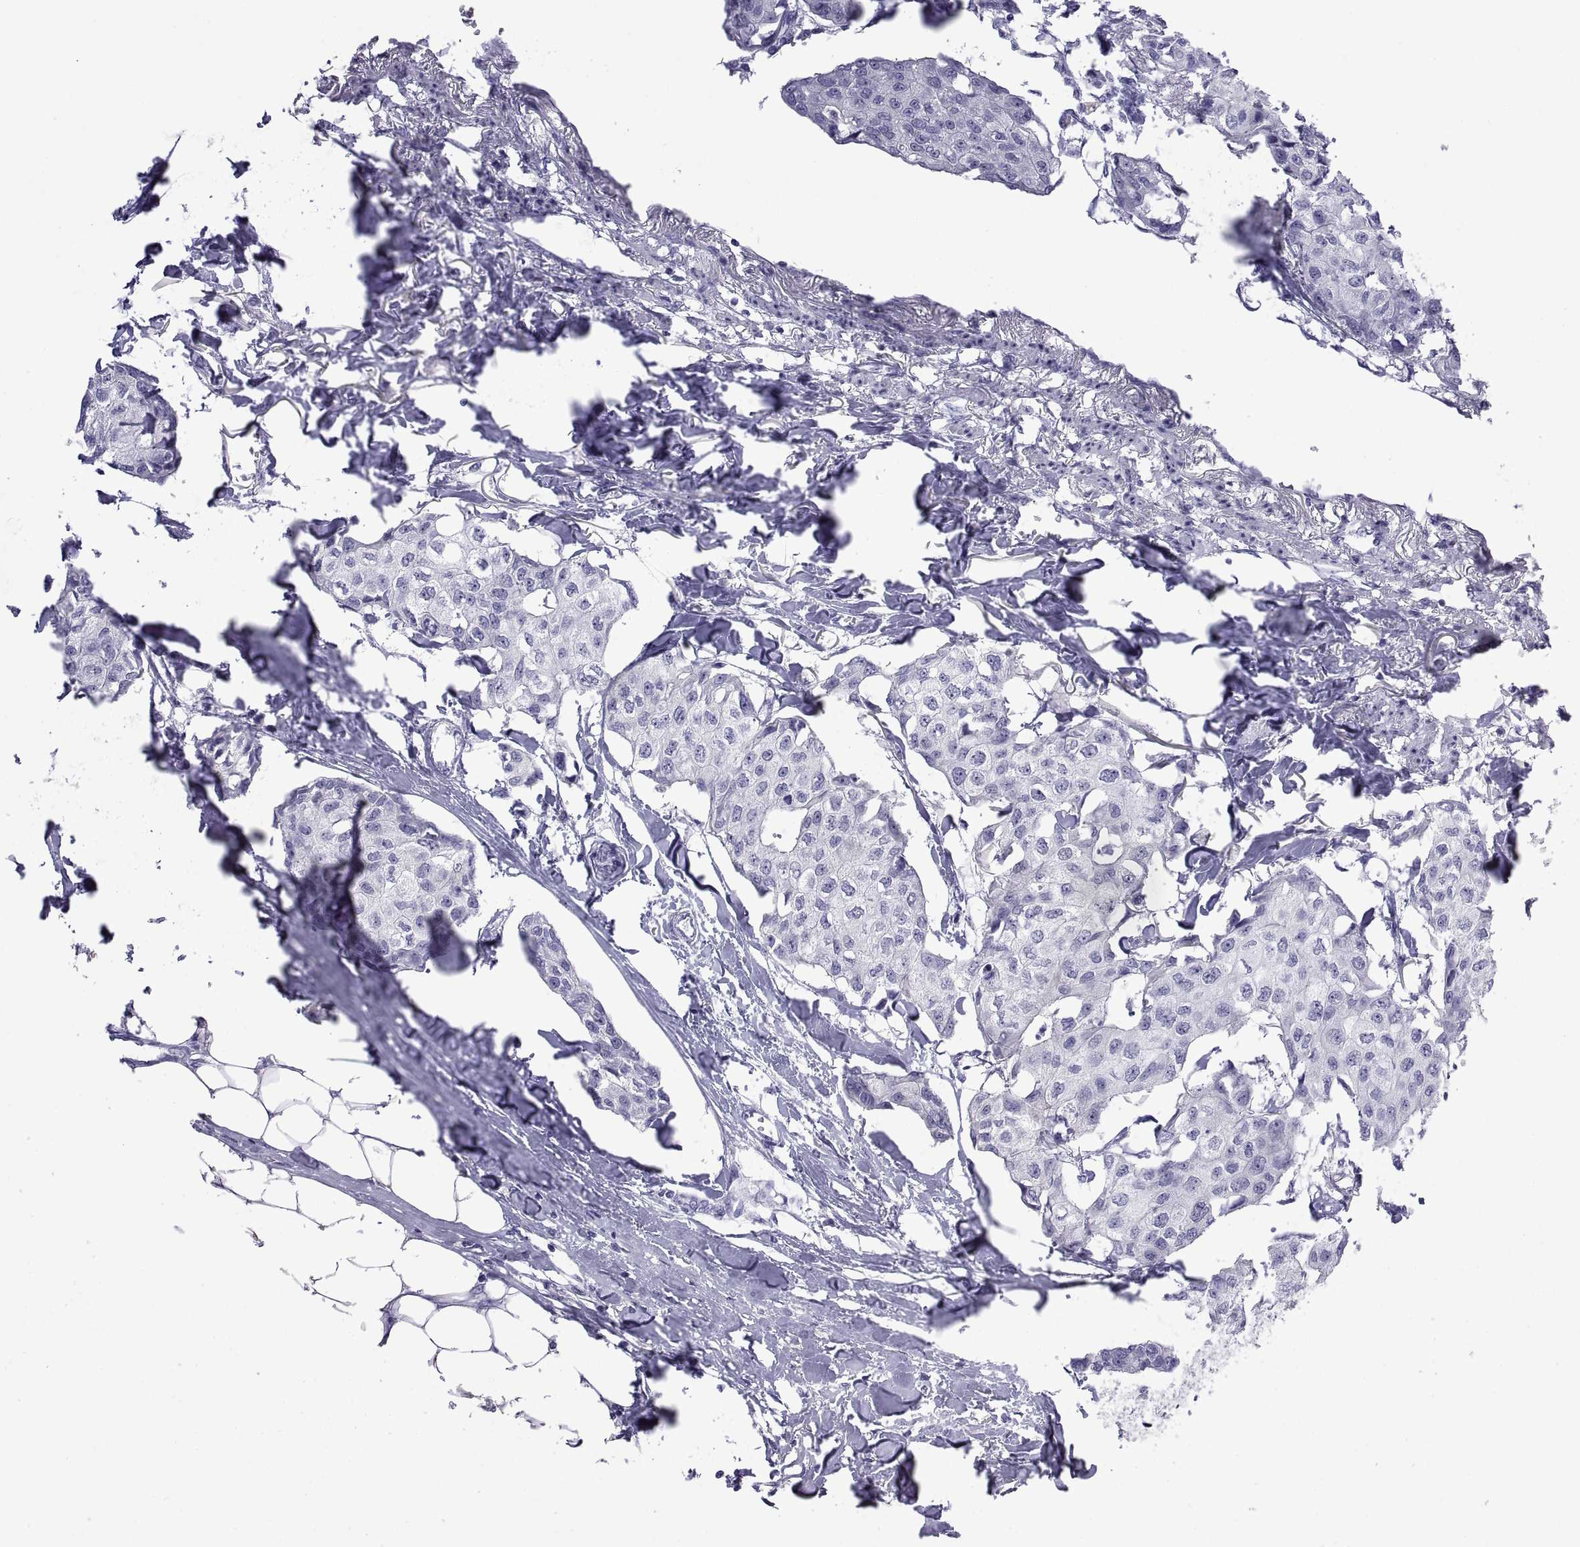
{"staining": {"intensity": "negative", "quantity": "none", "location": "none"}, "tissue": "breast cancer", "cell_type": "Tumor cells", "image_type": "cancer", "snomed": [{"axis": "morphology", "description": "Duct carcinoma"}, {"axis": "topography", "description": "Breast"}], "caption": "The IHC micrograph has no significant positivity in tumor cells of breast intraductal carcinoma tissue. Brightfield microscopy of IHC stained with DAB (brown) and hematoxylin (blue), captured at high magnification.", "gene": "VSX2", "patient": {"sex": "female", "age": 80}}